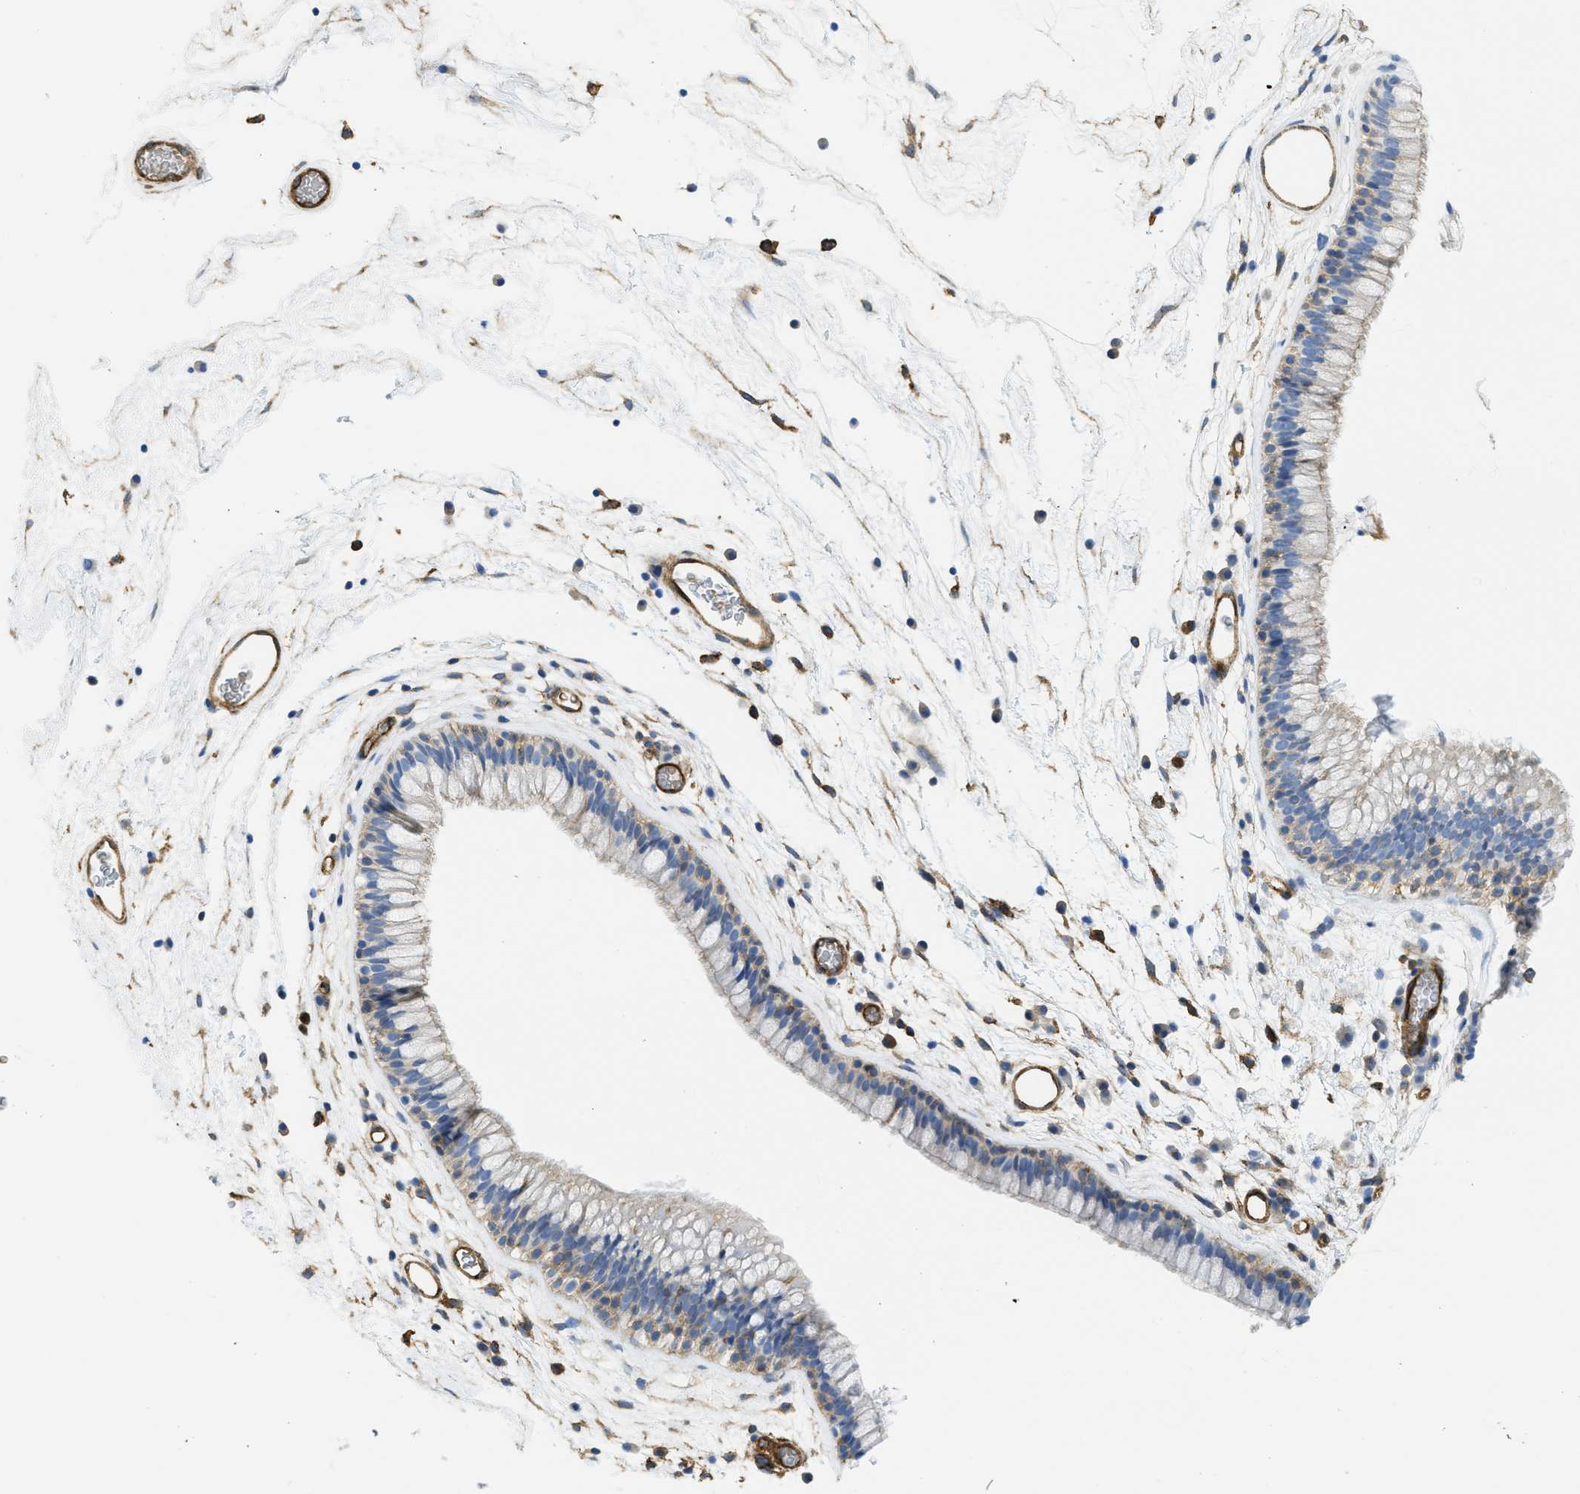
{"staining": {"intensity": "moderate", "quantity": "<25%", "location": "cytoplasmic/membranous"}, "tissue": "nasopharynx", "cell_type": "Respiratory epithelial cells", "image_type": "normal", "snomed": [{"axis": "morphology", "description": "Normal tissue, NOS"}, {"axis": "morphology", "description": "Inflammation, NOS"}, {"axis": "topography", "description": "Nasopharynx"}], "caption": "Nasopharynx stained for a protein exhibits moderate cytoplasmic/membranous positivity in respiratory epithelial cells. The protein is stained brown, and the nuclei are stained in blue (DAB IHC with brightfield microscopy, high magnification).", "gene": "HIP1", "patient": {"sex": "male", "age": 48}}